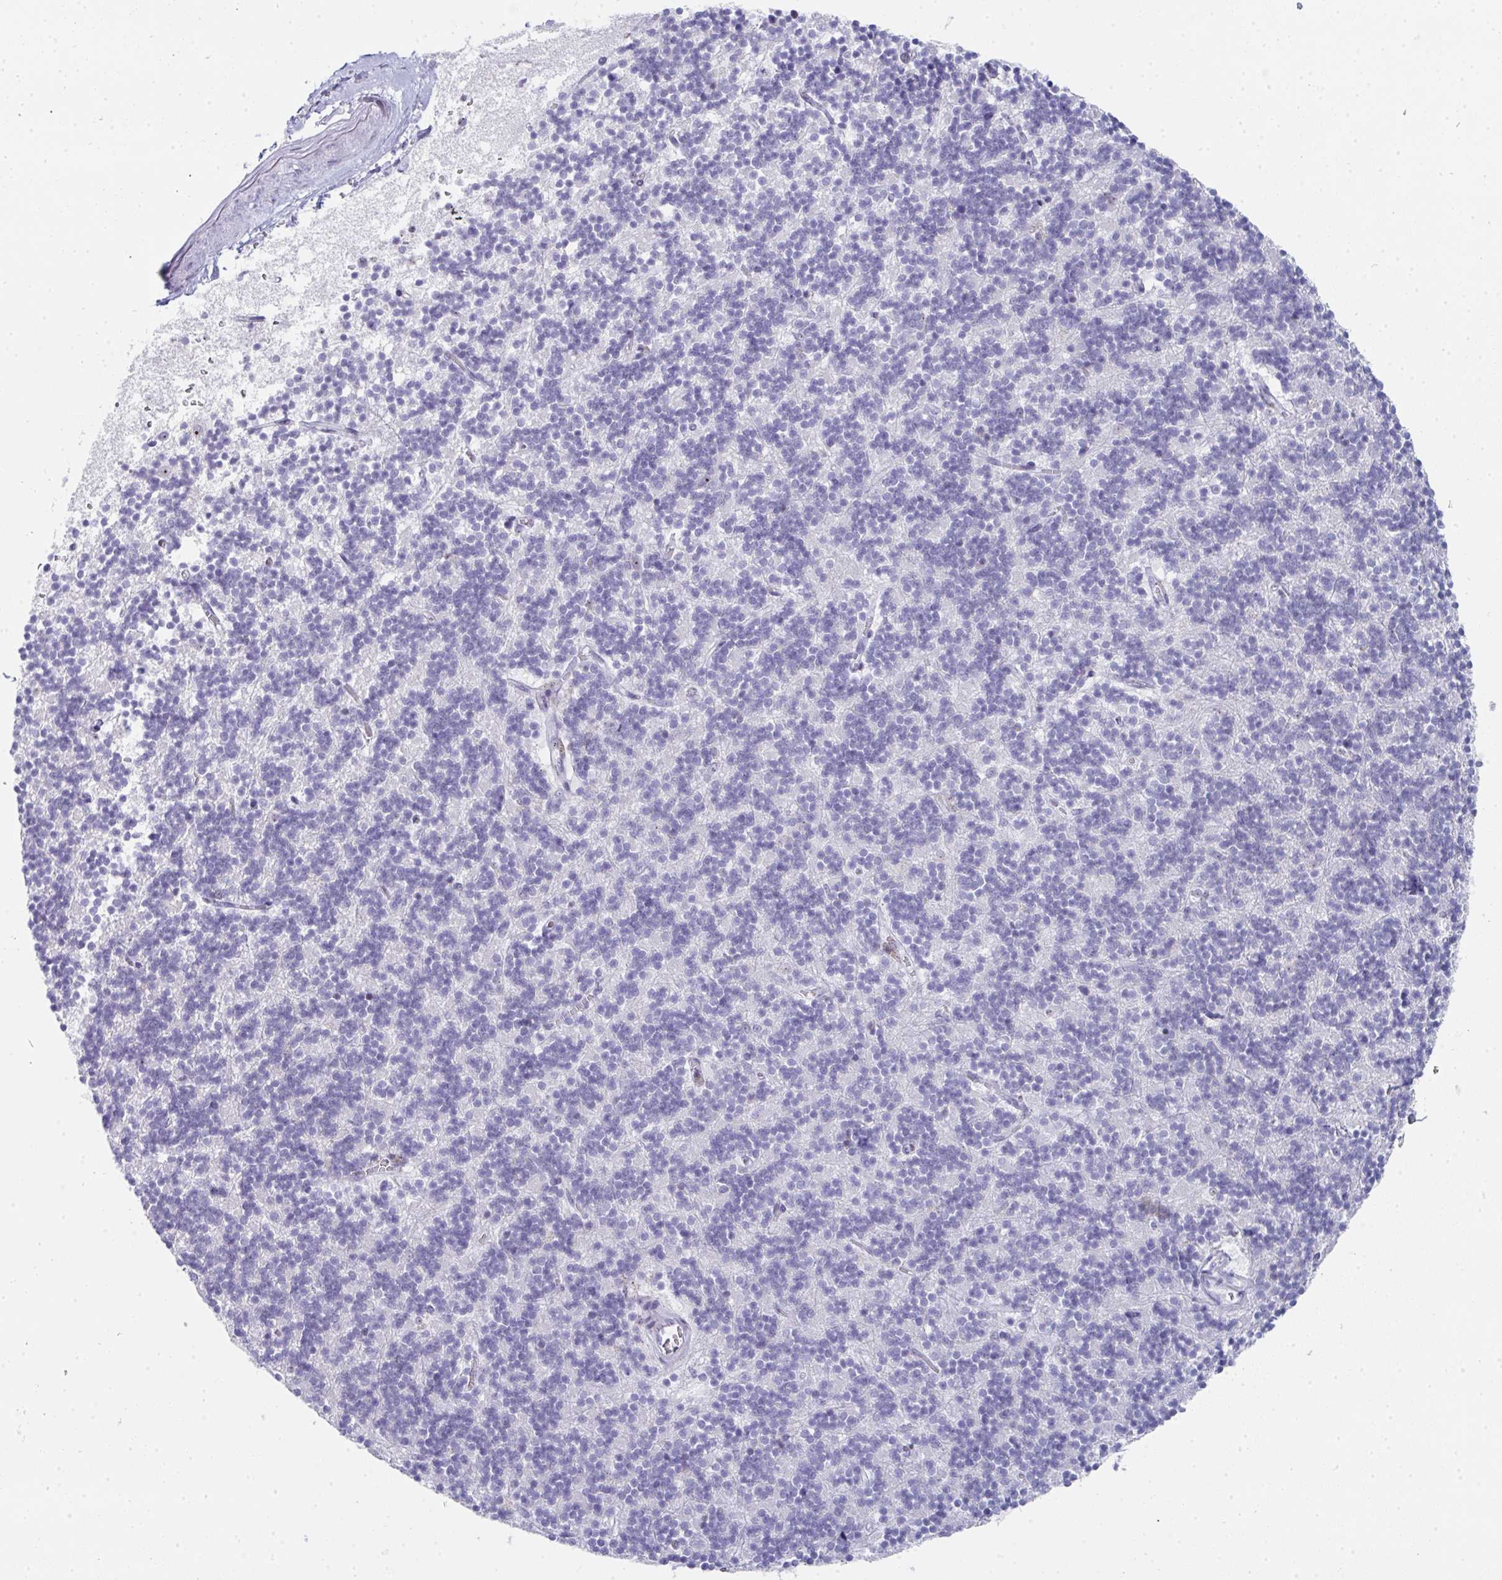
{"staining": {"intensity": "negative", "quantity": "none", "location": "none"}, "tissue": "cerebellum", "cell_type": "Cells in granular layer", "image_type": "normal", "snomed": [{"axis": "morphology", "description": "Normal tissue, NOS"}, {"axis": "topography", "description": "Cerebellum"}], "caption": "DAB (3,3'-diaminobenzidine) immunohistochemical staining of unremarkable cerebellum shows no significant expression in cells in granular layer. (DAB (3,3'-diaminobenzidine) immunohistochemistry (IHC) with hematoxylin counter stain).", "gene": "NOP10", "patient": {"sex": "male", "age": 54}}